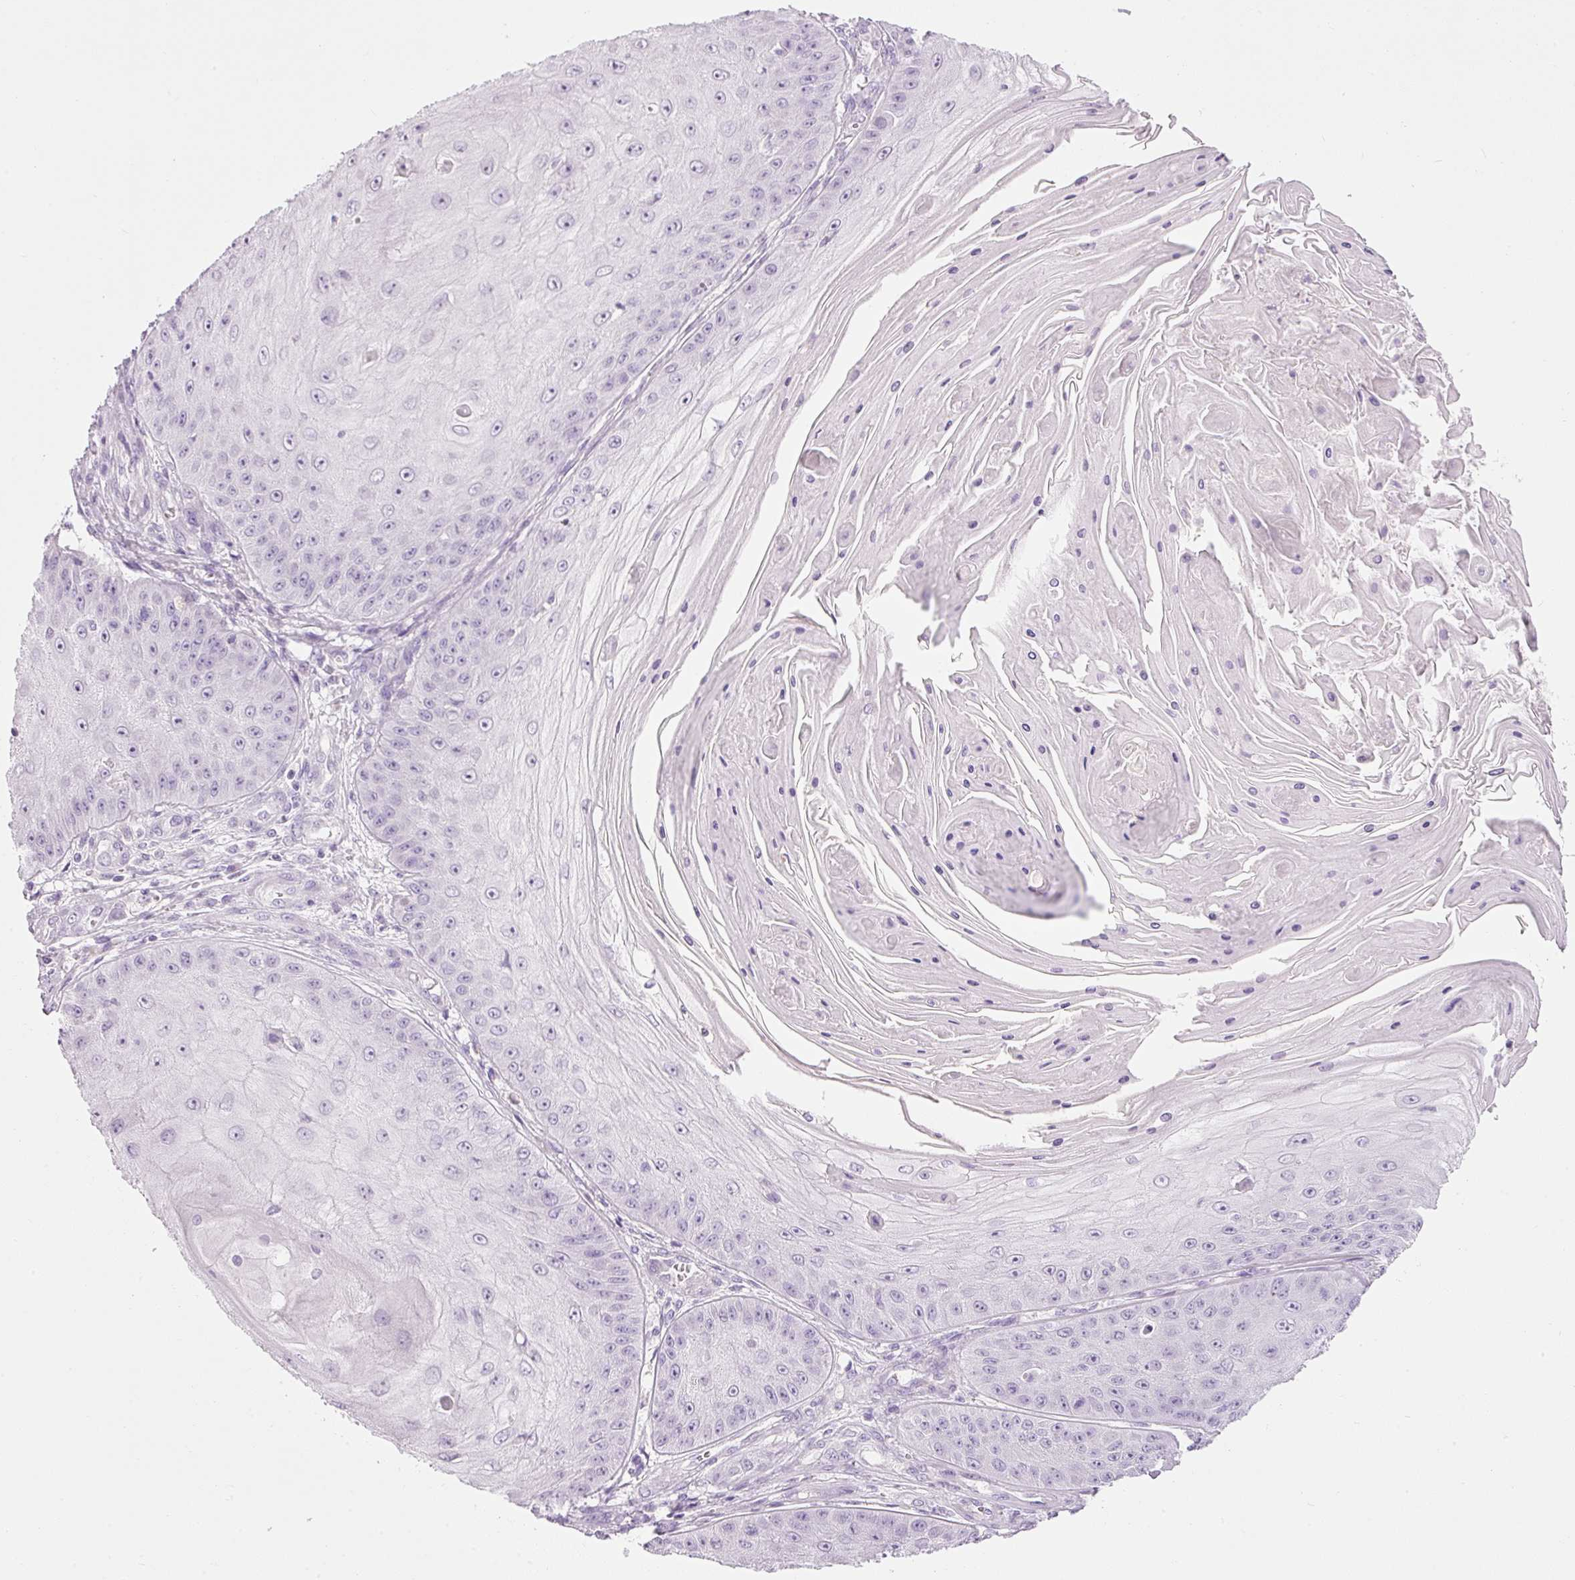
{"staining": {"intensity": "negative", "quantity": "none", "location": "none"}, "tissue": "skin cancer", "cell_type": "Tumor cells", "image_type": "cancer", "snomed": [{"axis": "morphology", "description": "Squamous cell carcinoma, NOS"}, {"axis": "topography", "description": "Skin"}], "caption": "Immunohistochemistry (IHC) of human skin squamous cell carcinoma shows no staining in tumor cells. Nuclei are stained in blue.", "gene": "CARD16", "patient": {"sex": "male", "age": 70}}